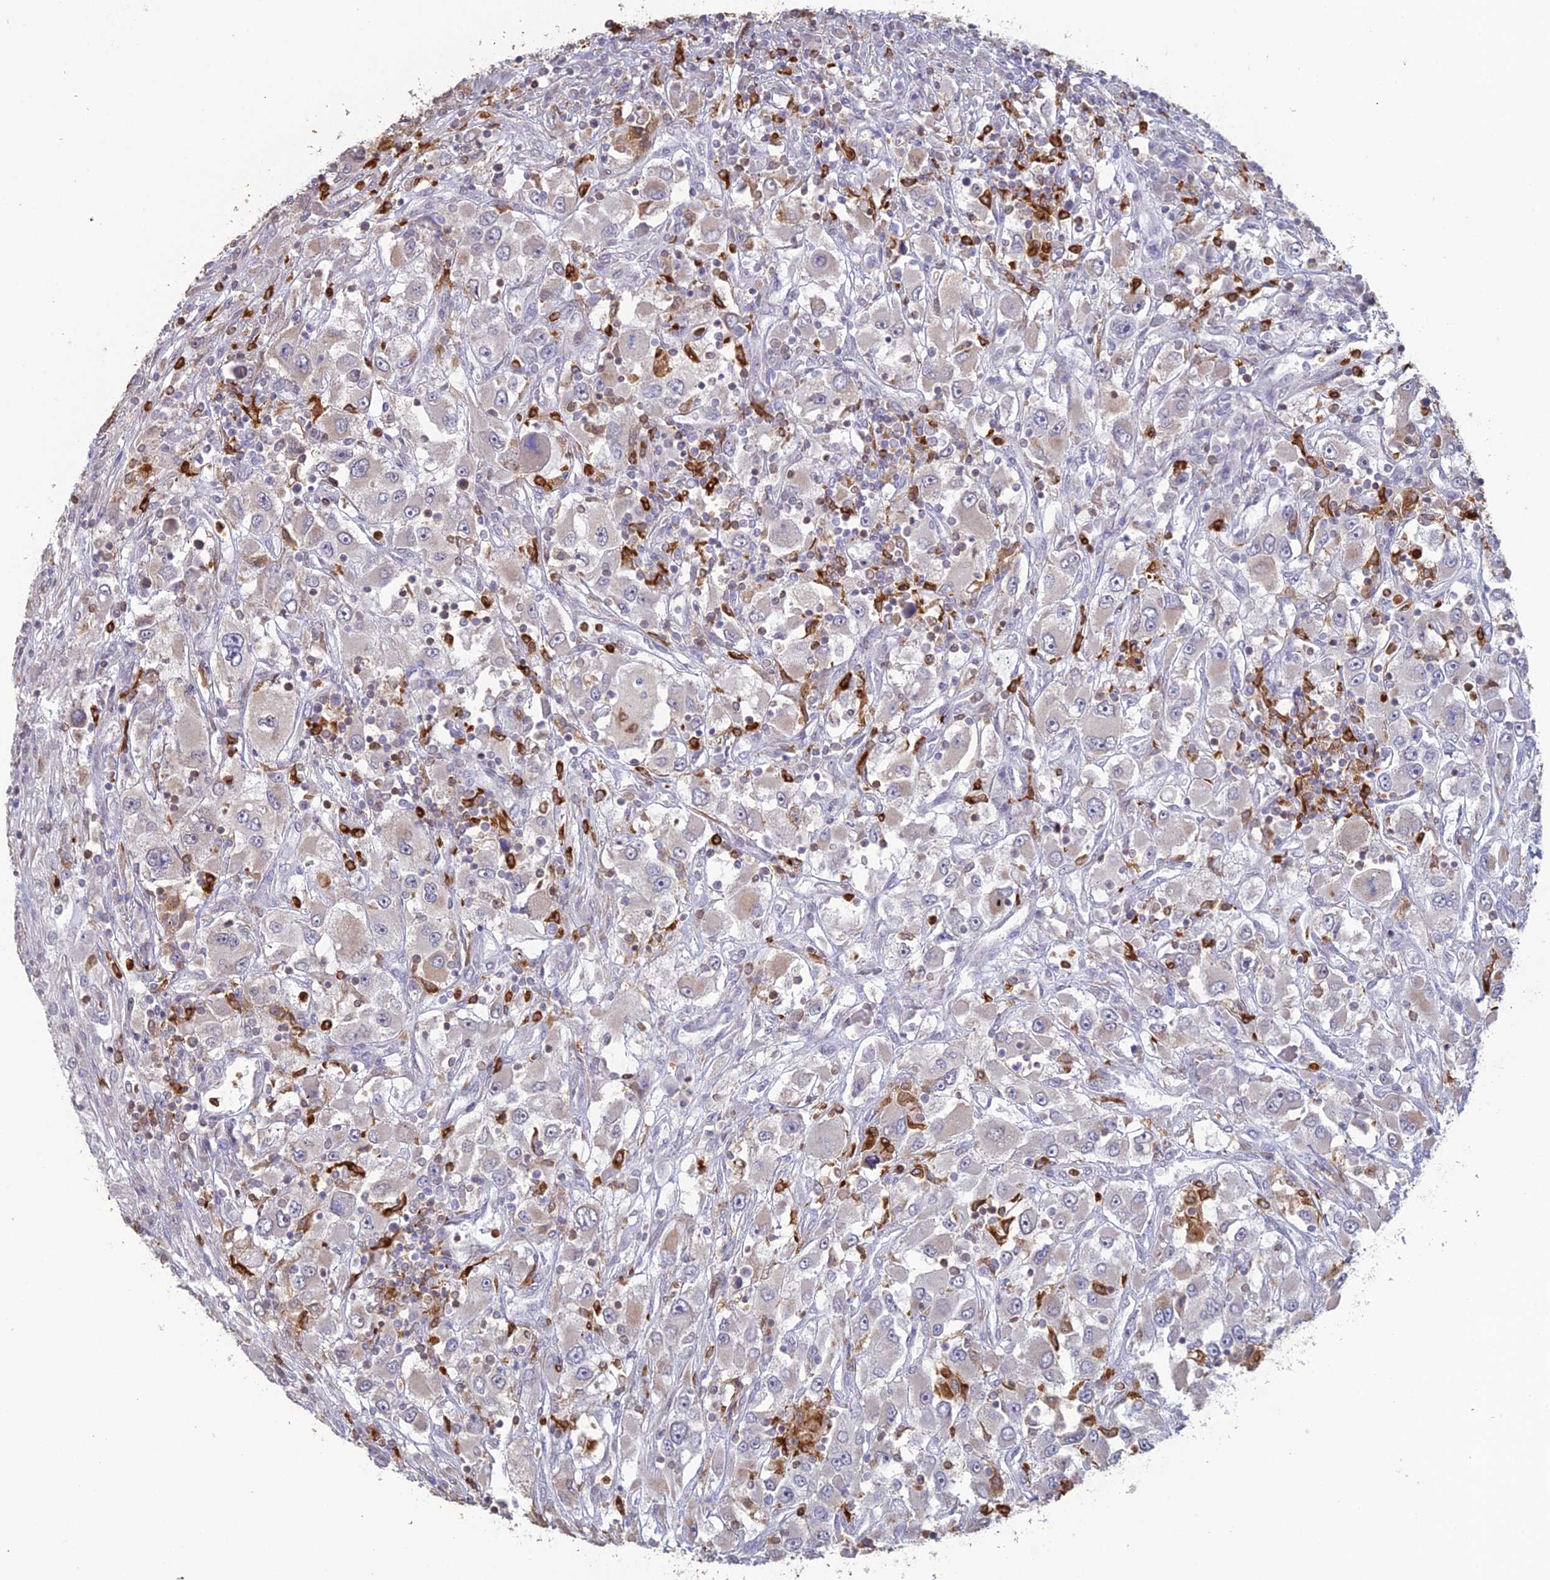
{"staining": {"intensity": "weak", "quantity": "<25%", "location": "cytoplasmic/membranous"}, "tissue": "renal cancer", "cell_type": "Tumor cells", "image_type": "cancer", "snomed": [{"axis": "morphology", "description": "Adenocarcinoma, NOS"}, {"axis": "topography", "description": "Kidney"}], "caption": "This photomicrograph is of renal adenocarcinoma stained with IHC to label a protein in brown with the nuclei are counter-stained blue. There is no expression in tumor cells.", "gene": "APOBR", "patient": {"sex": "female", "age": 52}}